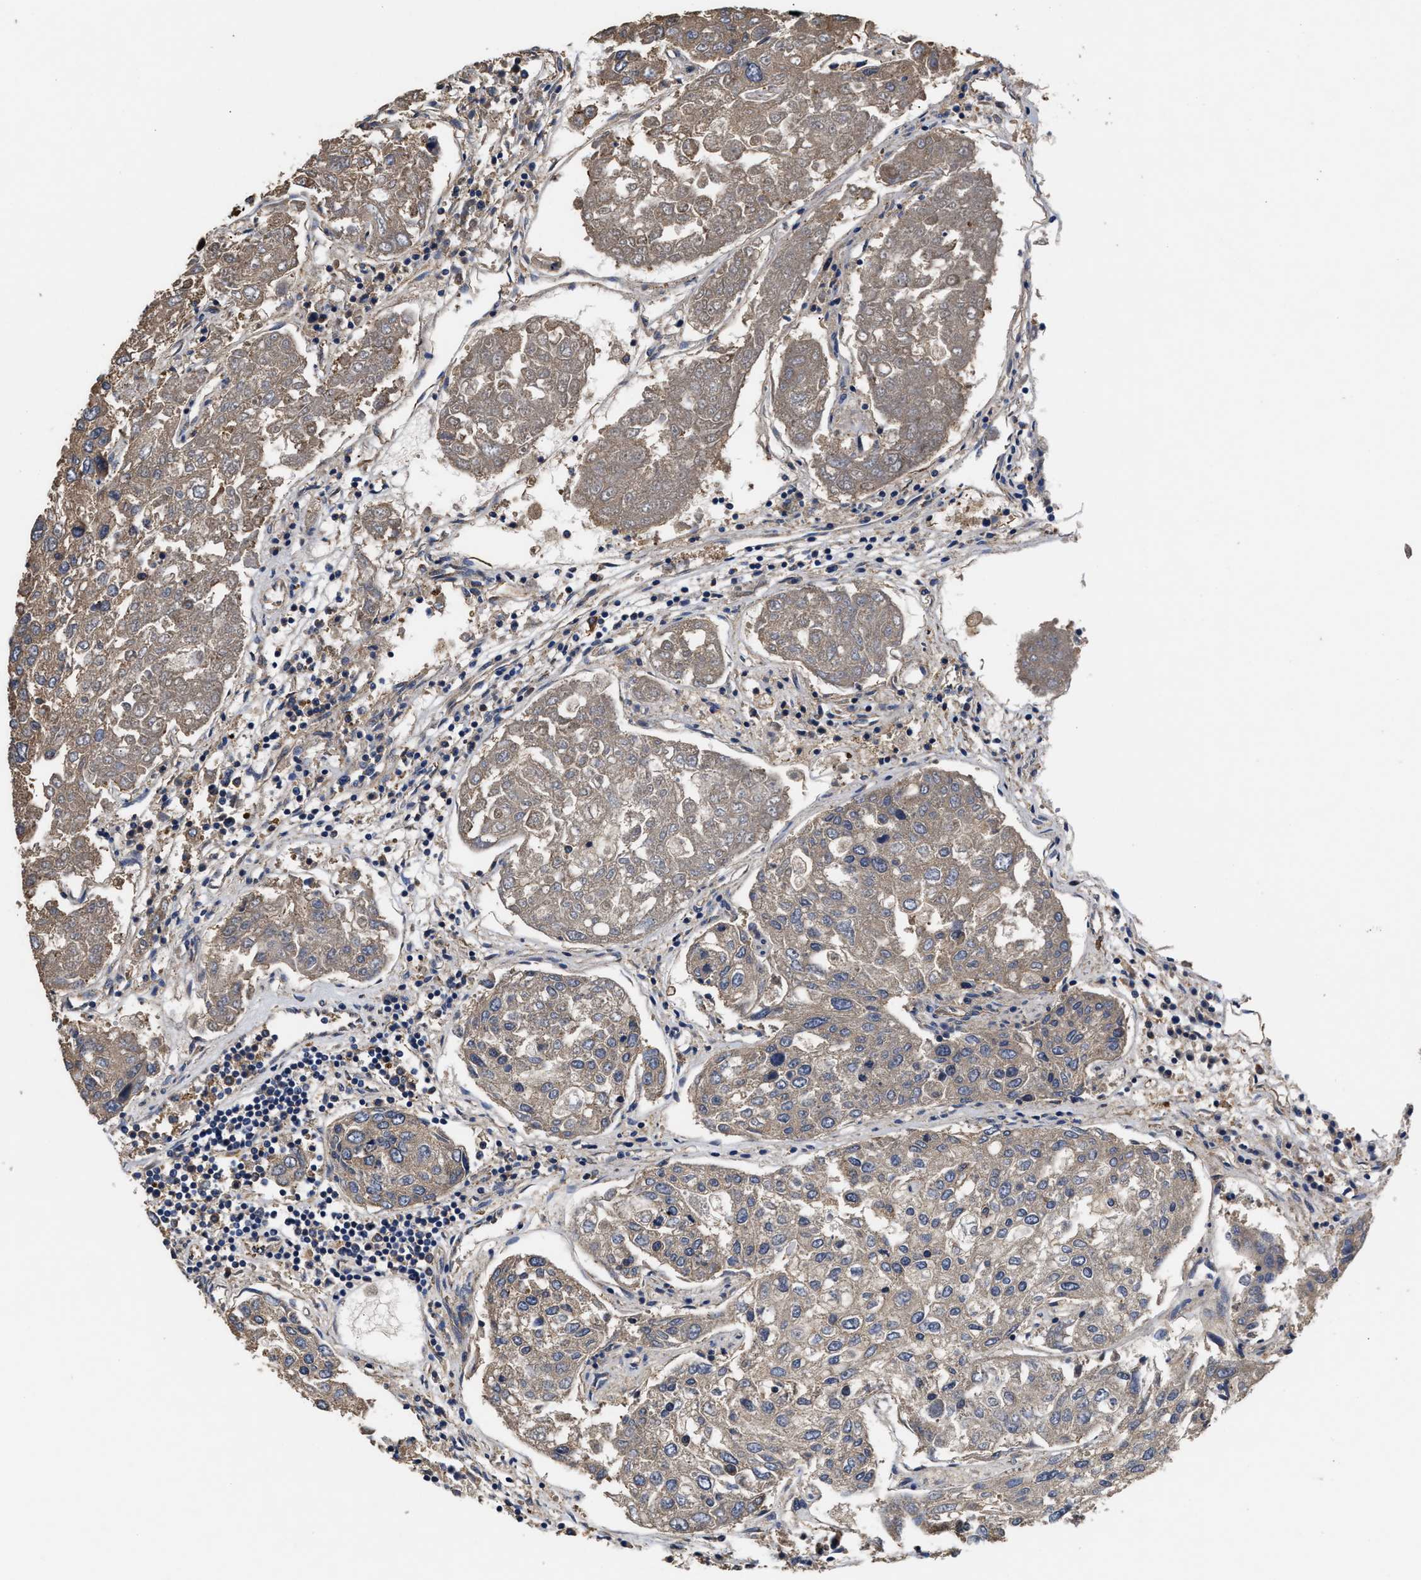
{"staining": {"intensity": "weak", "quantity": ">75%", "location": "cytoplasmic/membranous"}, "tissue": "urothelial cancer", "cell_type": "Tumor cells", "image_type": "cancer", "snomed": [{"axis": "morphology", "description": "Urothelial carcinoma, High grade"}, {"axis": "topography", "description": "Lymph node"}, {"axis": "topography", "description": "Urinary bladder"}], "caption": "Urothelial carcinoma (high-grade) was stained to show a protein in brown. There is low levels of weak cytoplasmic/membranous expression in approximately >75% of tumor cells.", "gene": "KLB", "patient": {"sex": "male", "age": 51}}